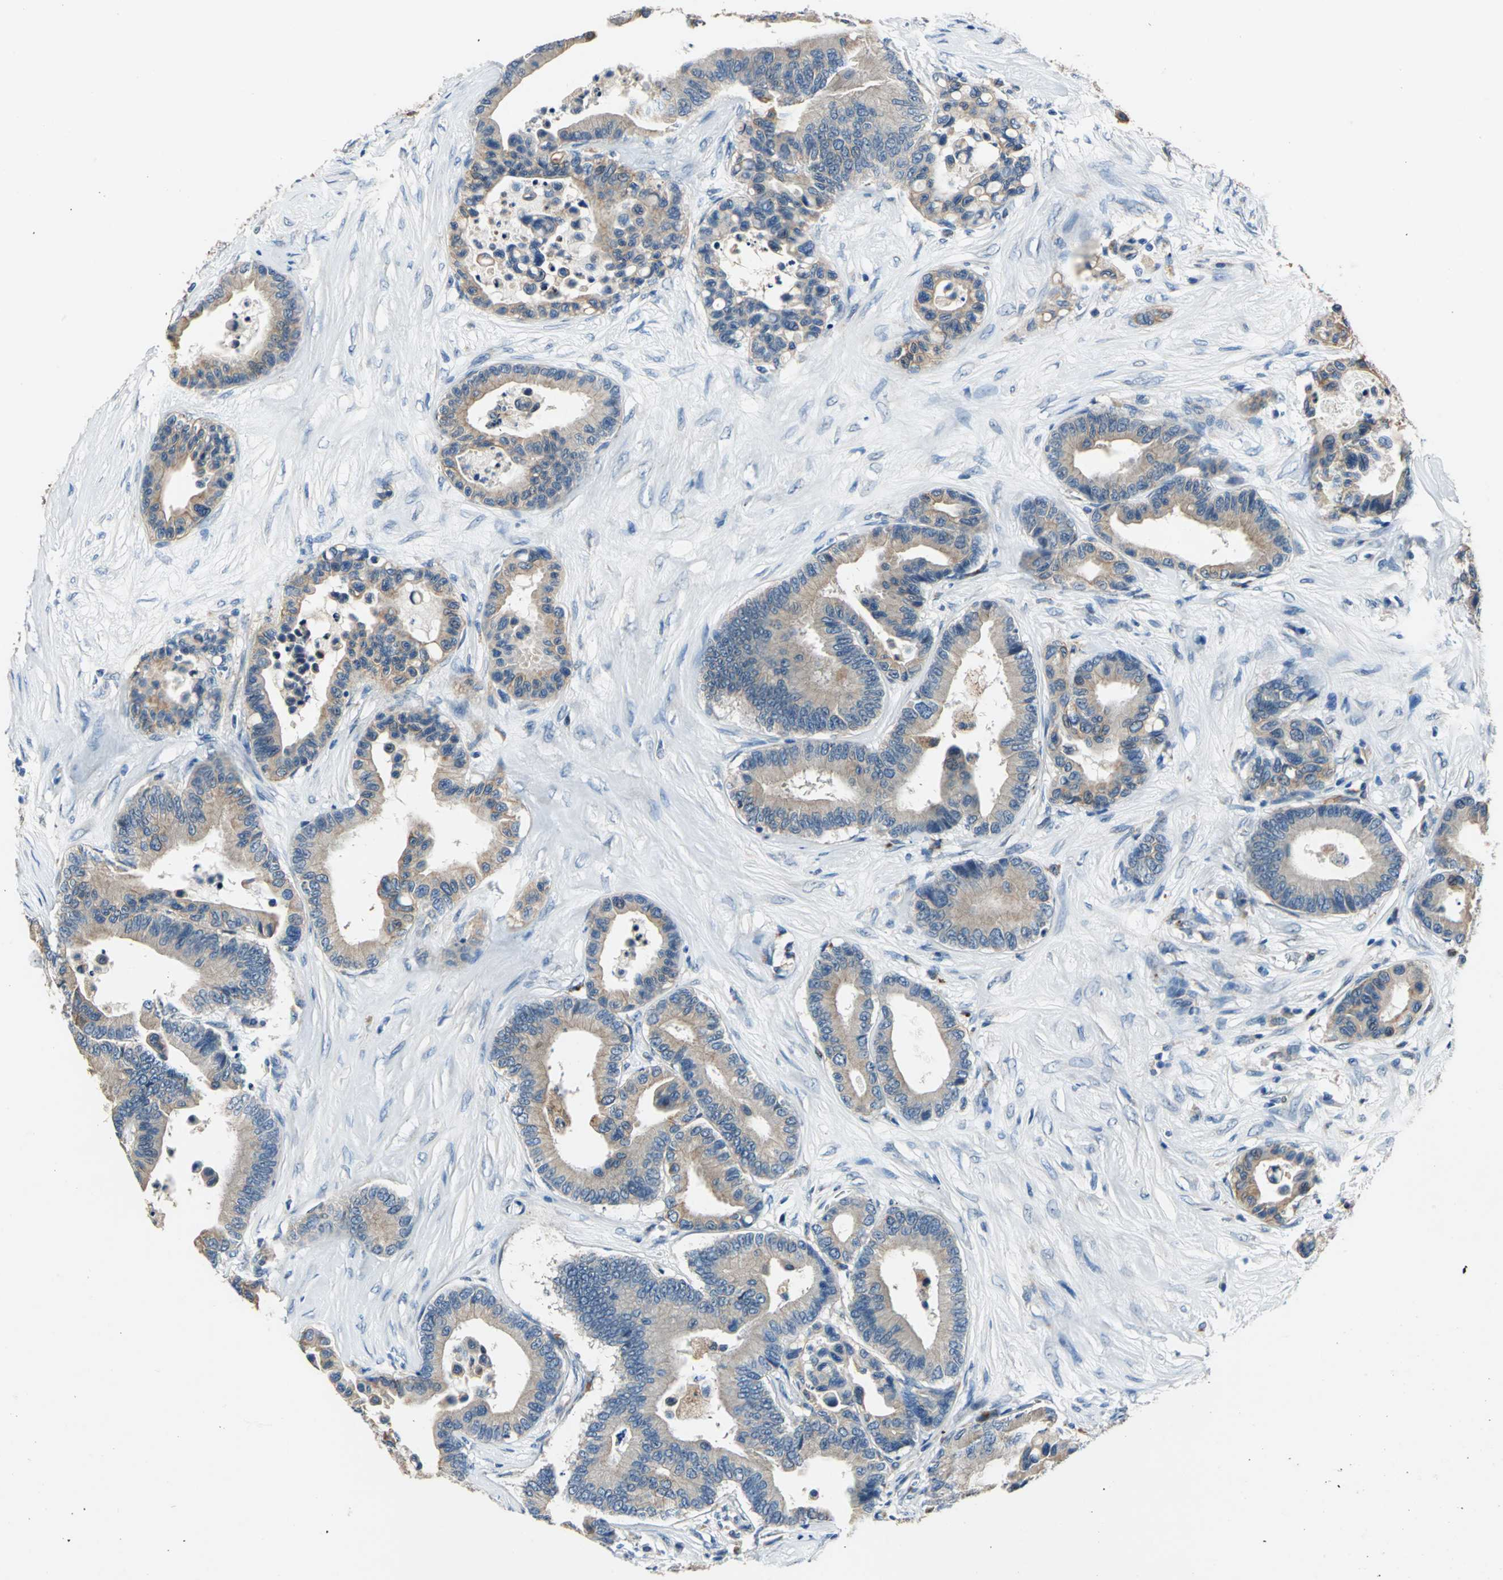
{"staining": {"intensity": "weak", "quantity": ">75%", "location": "cytoplasmic/membranous"}, "tissue": "colorectal cancer", "cell_type": "Tumor cells", "image_type": "cancer", "snomed": [{"axis": "morphology", "description": "Adenocarcinoma, NOS"}, {"axis": "topography", "description": "Colon"}], "caption": "Immunohistochemical staining of human colorectal cancer exhibits low levels of weak cytoplasmic/membranous staining in approximately >75% of tumor cells.", "gene": "RASD2", "patient": {"sex": "male", "age": 82}}